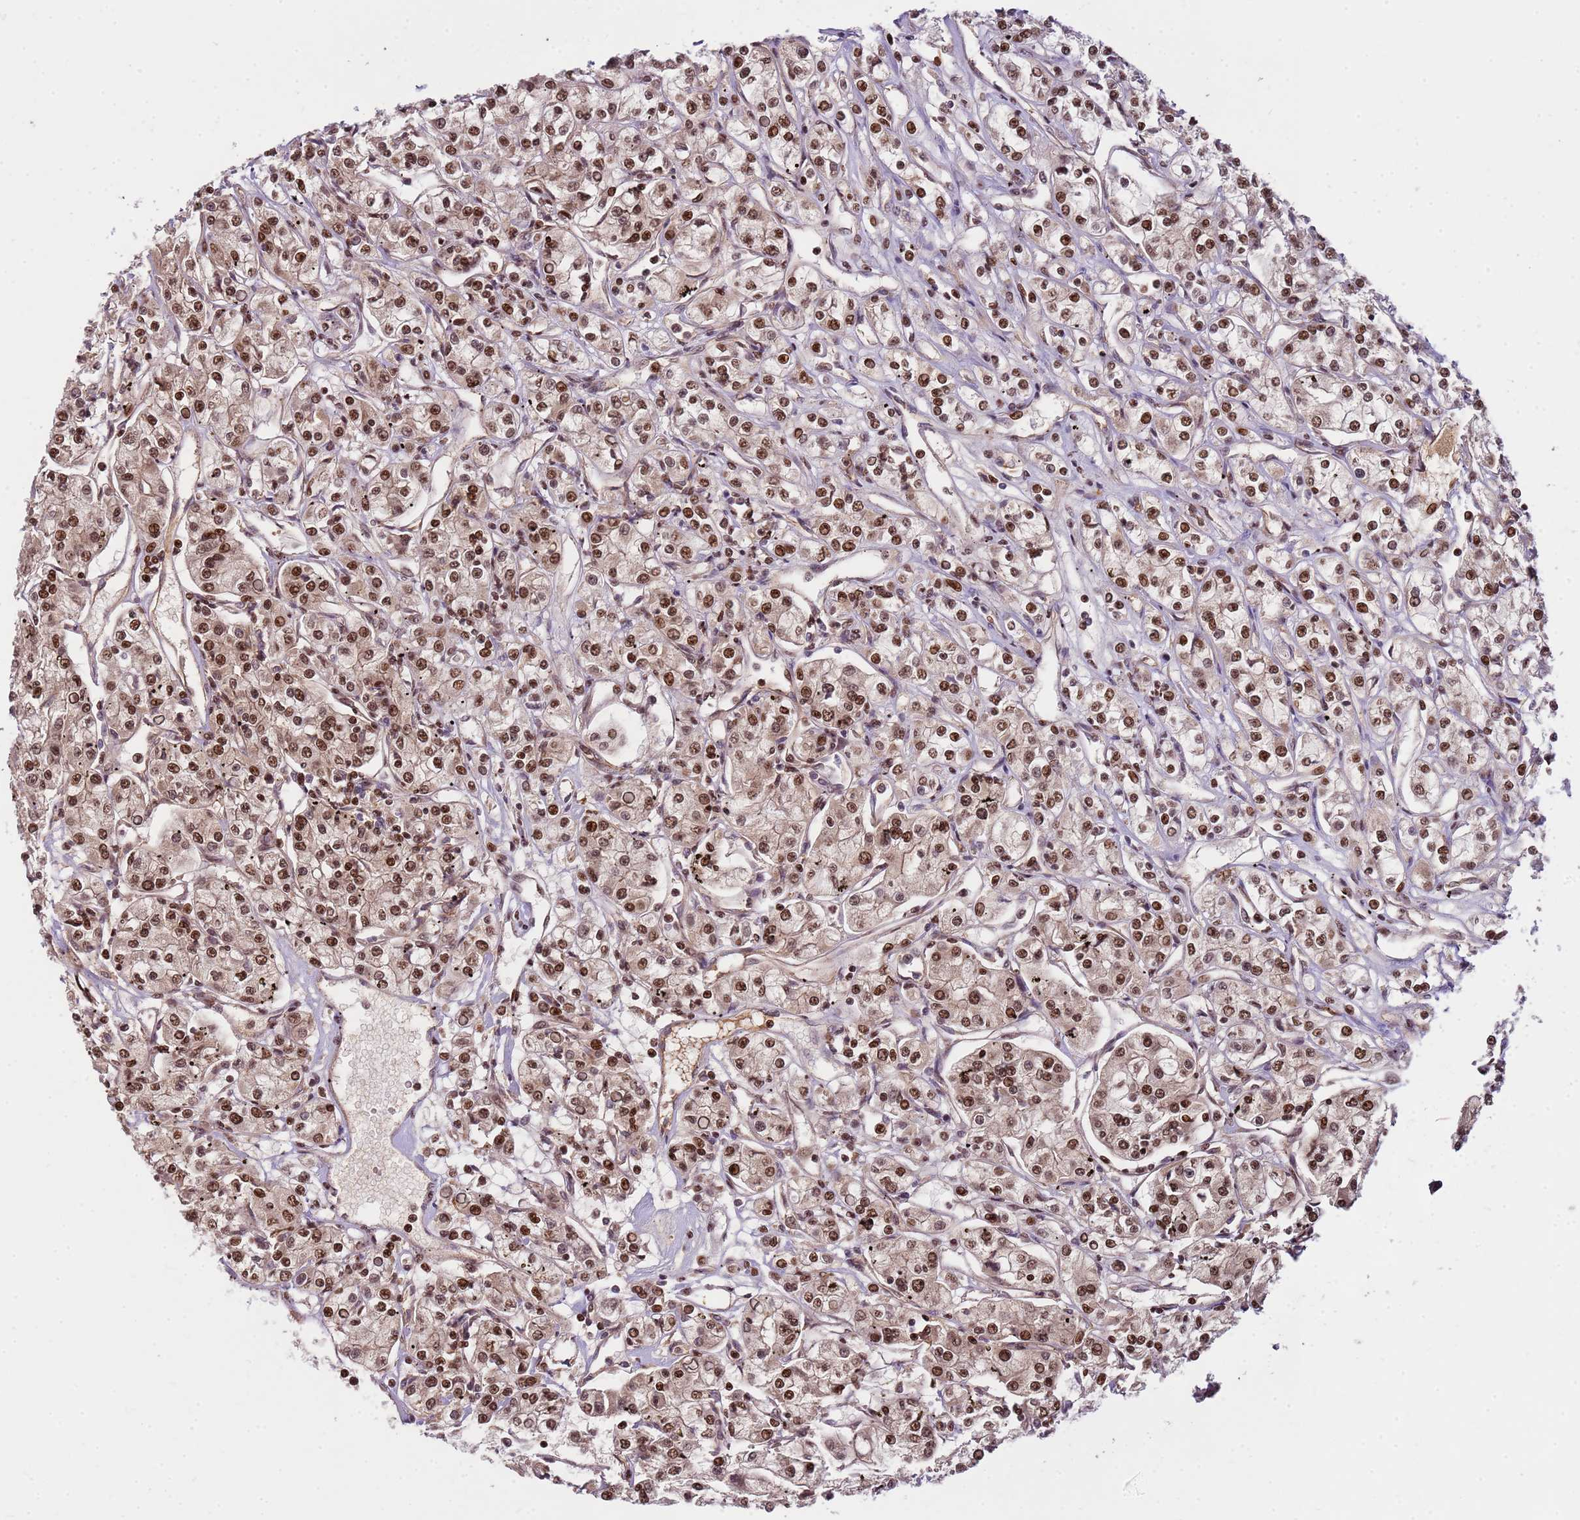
{"staining": {"intensity": "strong", "quantity": ">75%", "location": "nuclear"}, "tissue": "renal cancer", "cell_type": "Tumor cells", "image_type": "cancer", "snomed": [{"axis": "morphology", "description": "Adenocarcinoma, NOS"}, {"axis": "topography", "description": "Kidney"}], "caption": "Protein expression analysis of renal cancer (adenocarcinoma) shows strong nuclear positivity in about >75% of tumor cells. The protein is shown in brown color, while the nuclei are stained blue.", "gene": "ZBTB12", "patient": {"sex": "female", "age": 59}}